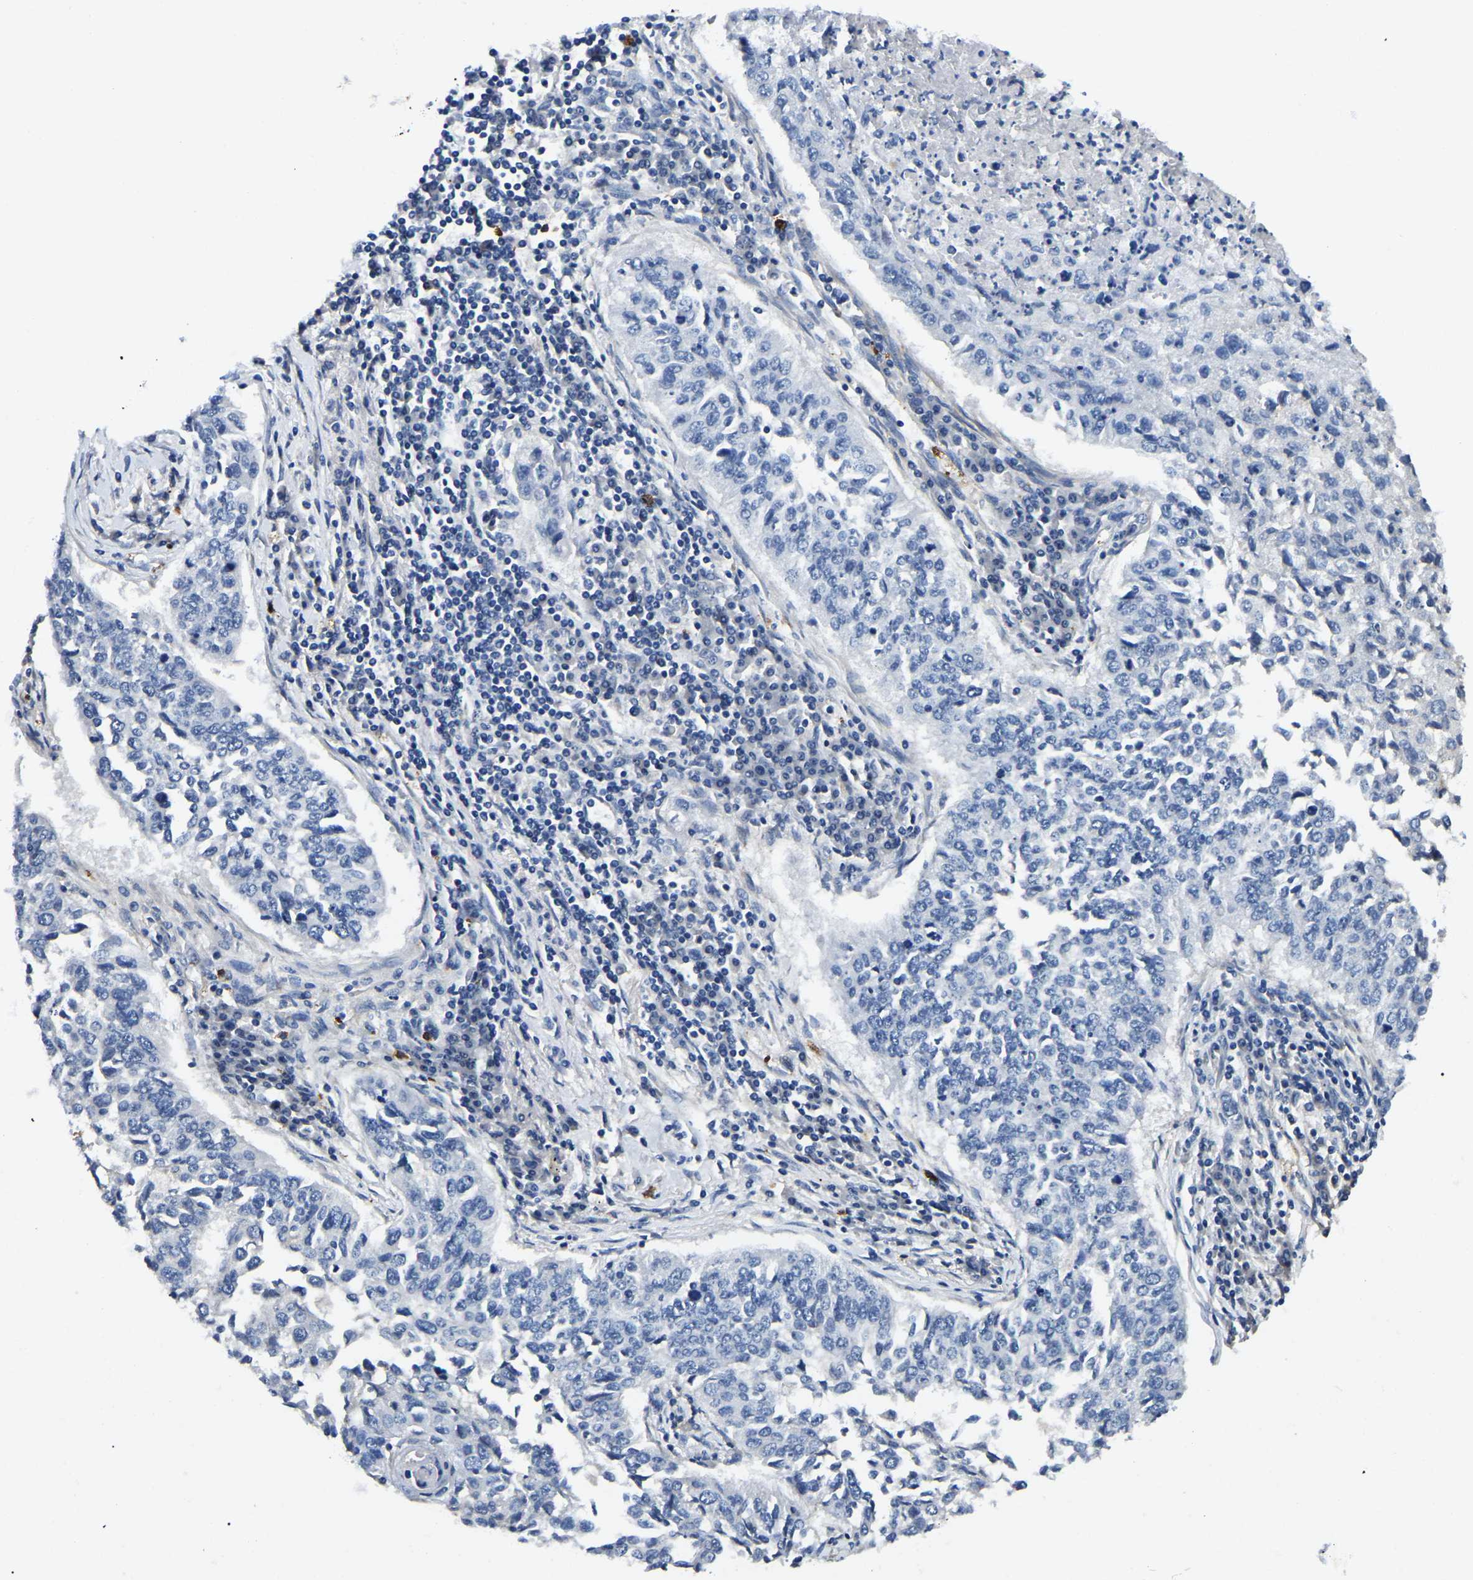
{"staining": {"intensity": "negative", "quantity": "none", "location": "none"}, "tissue": "lung cancer", "cell_type": "Tumor cells", "image_type": "cancer", "snomed": [{"axis": "morphology", "description": "Normal tissue, NOS"}, {"axis": "morphology", "description": "Squamous cell carcinoma, NOS"}, {"axis": "topography", "description": "Cartilage tissue"}, {"axis": "topography", "description": "Bronchus"}, {"axis": "topography", "description": "Lung"}], "caption": "Tumor cells are negative for brown protein staining in squamous cell carcinoma (lung). (Stains: DAB (3,3'-diaminobenzidine) immunohistochemistry (IHC) with hematoxylin counter stain, Microscopy: brightfield microscopy at high magnification).", "gene": "DUSP8", "patient": {"sex": "female", "age": 49}}